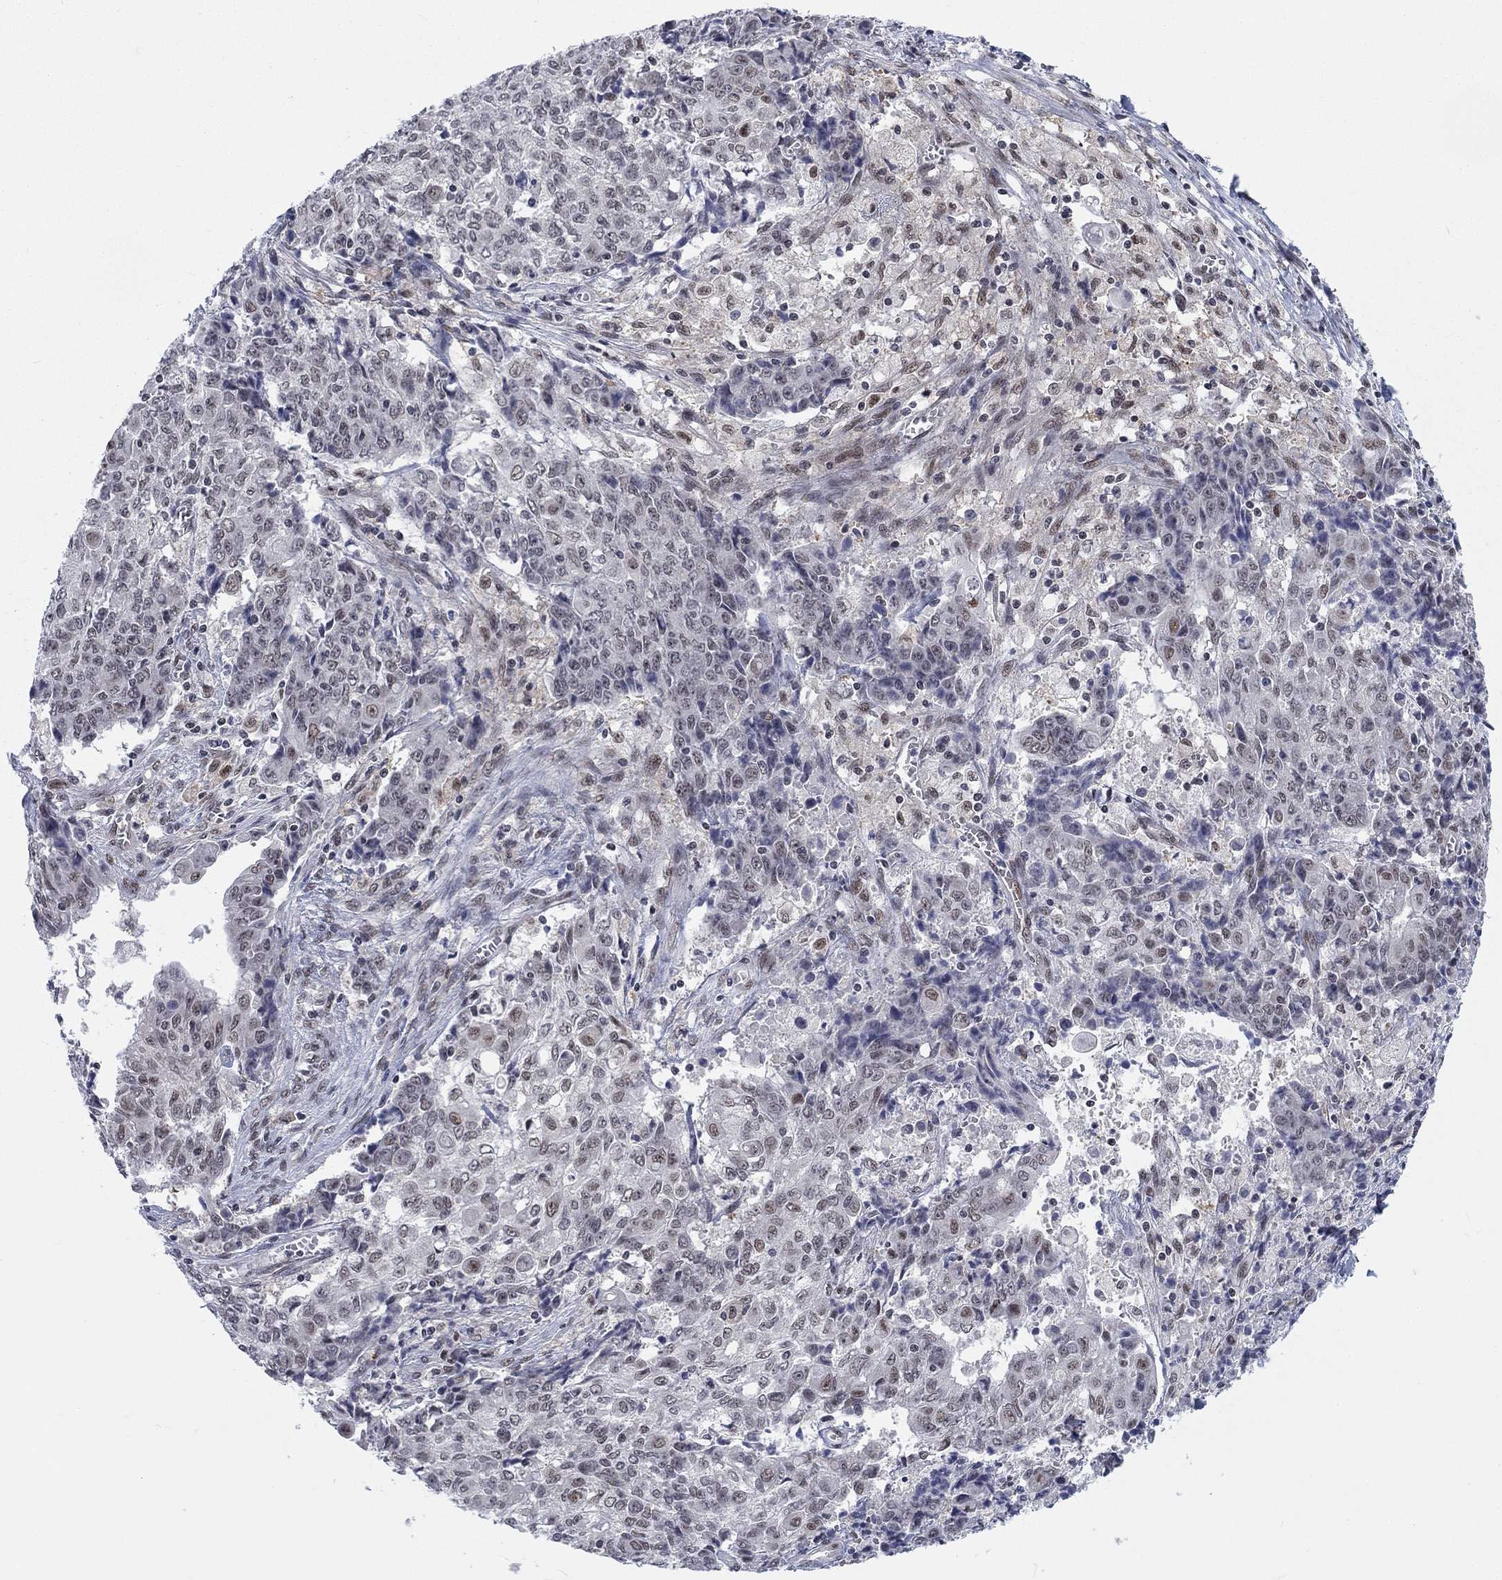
{"staining": {"intensity": "weak", "quantity": "<25%", "location": "nuclear"}, "tissue": "ovarian cancer", "cell_type": "Tumor cells", "image_type": "cancer", "snomed": [{"axis": "morphology", "description": "Carcinoma, endometroid"}, {"axis": "topography", "description": "Ovary"}], "caption": "Immunohistochemistry of ovarian endometroid carcinoma shows no staining in tumor cells. The staining is performed using DAB (3,3'-diaminobenzidine) brown chromogen with nuclei counter-stained in using hematoxylin.", "gene": "FYTTD1", "patient": {"sex": "female", "age": 42}}